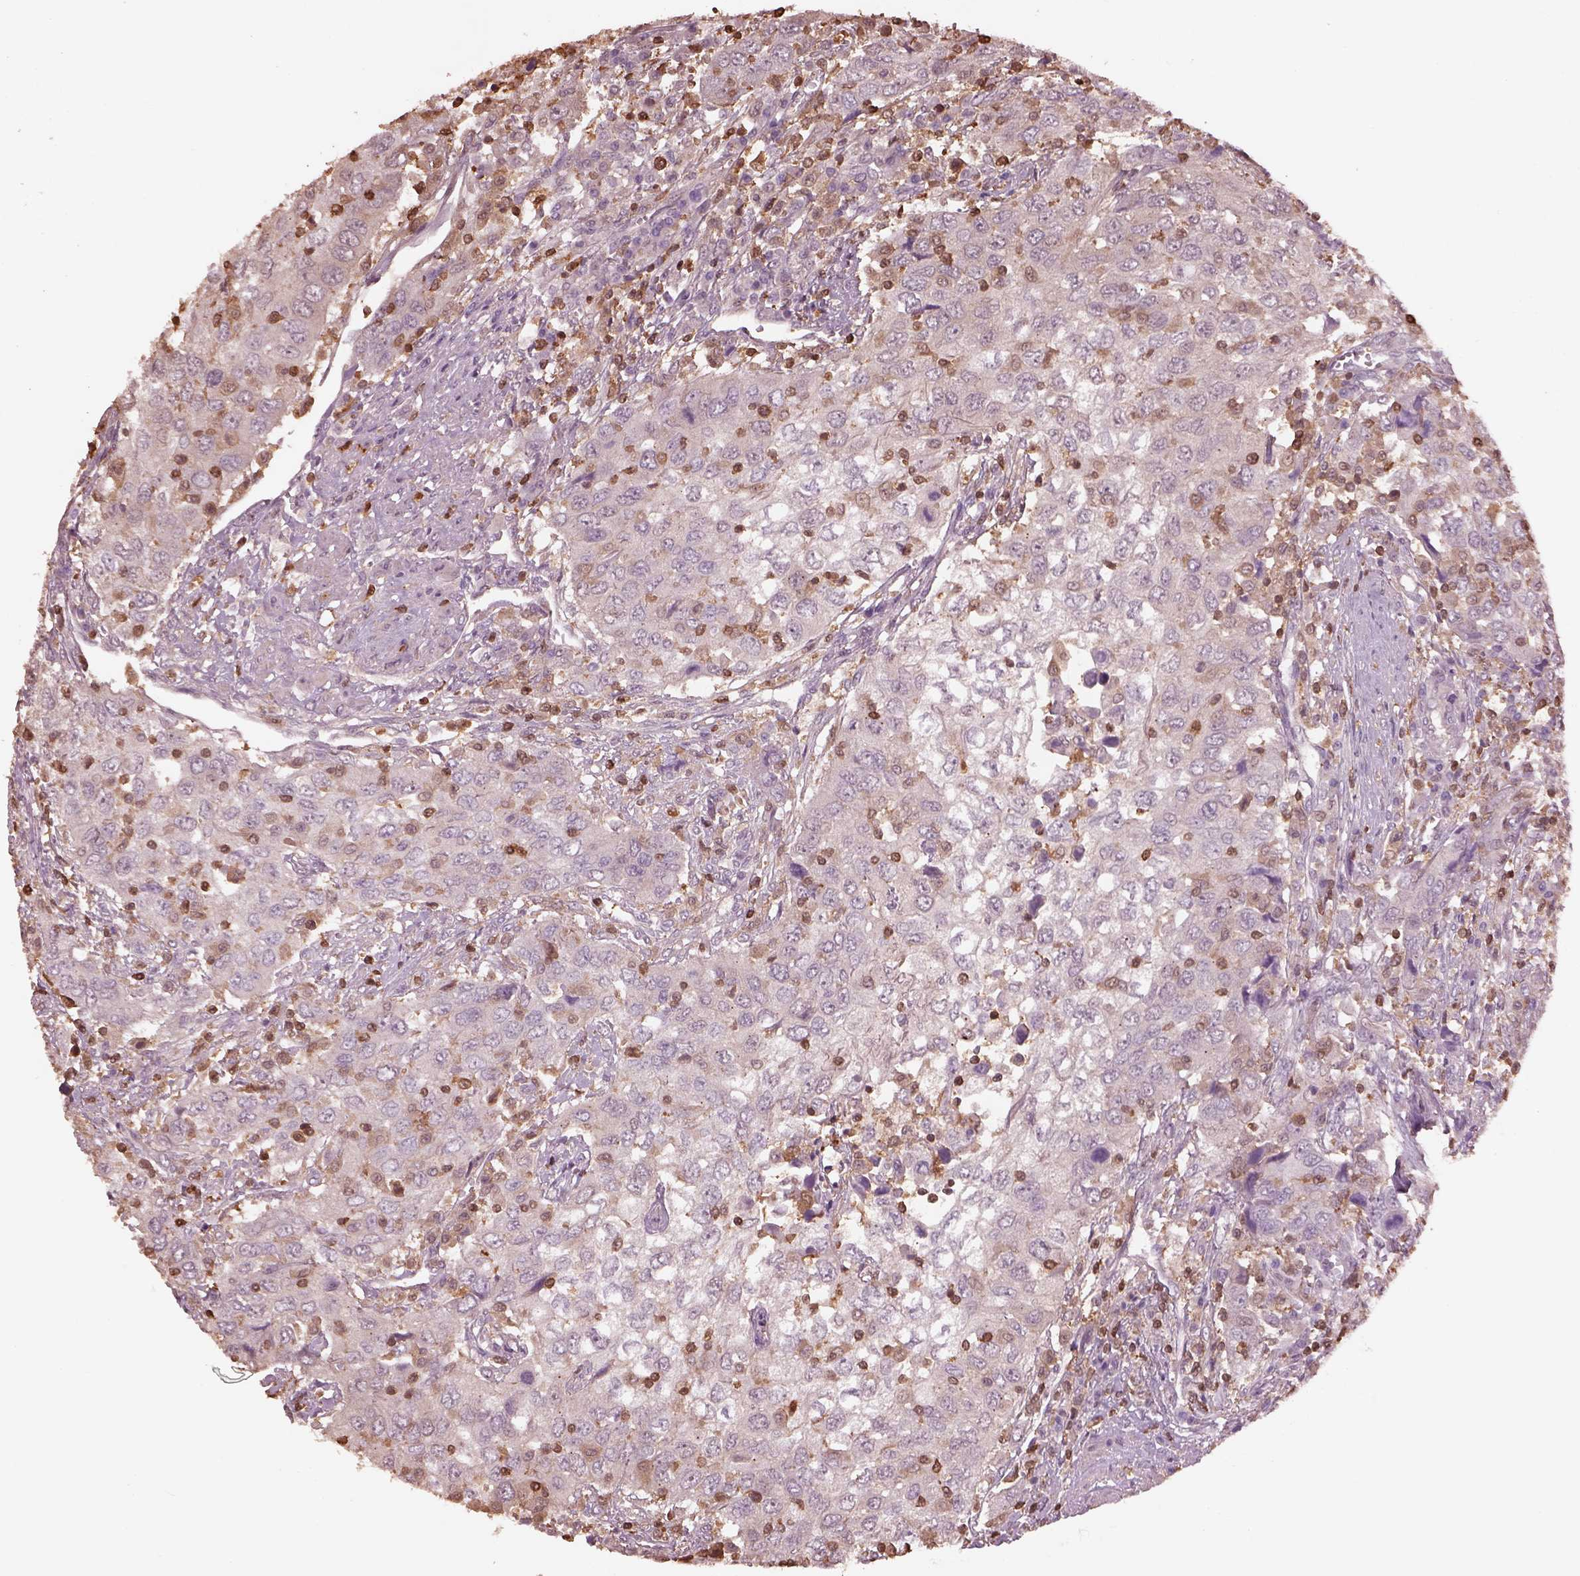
{"staining": {"intensity": "negative", "quantity": "none", "location": "none"}, "tissue": "urothelial cancer", "cell_type": "Tumor cells", "image_type": "cancer", "snomed": [{"axis": "morphology", "description": "Urothelial carcinoma, High grade"}, {"axis": "topography", "description": "Urinary bladder"}], "caption": "This is a image of immunohistochemistry staining of urothelial cancer, which shows no staining in tumor cells. (DAB IHC with hematoxylin counter stain).", "gene": "IL31RA", "patient": {"sex": "male", "age": 76}}